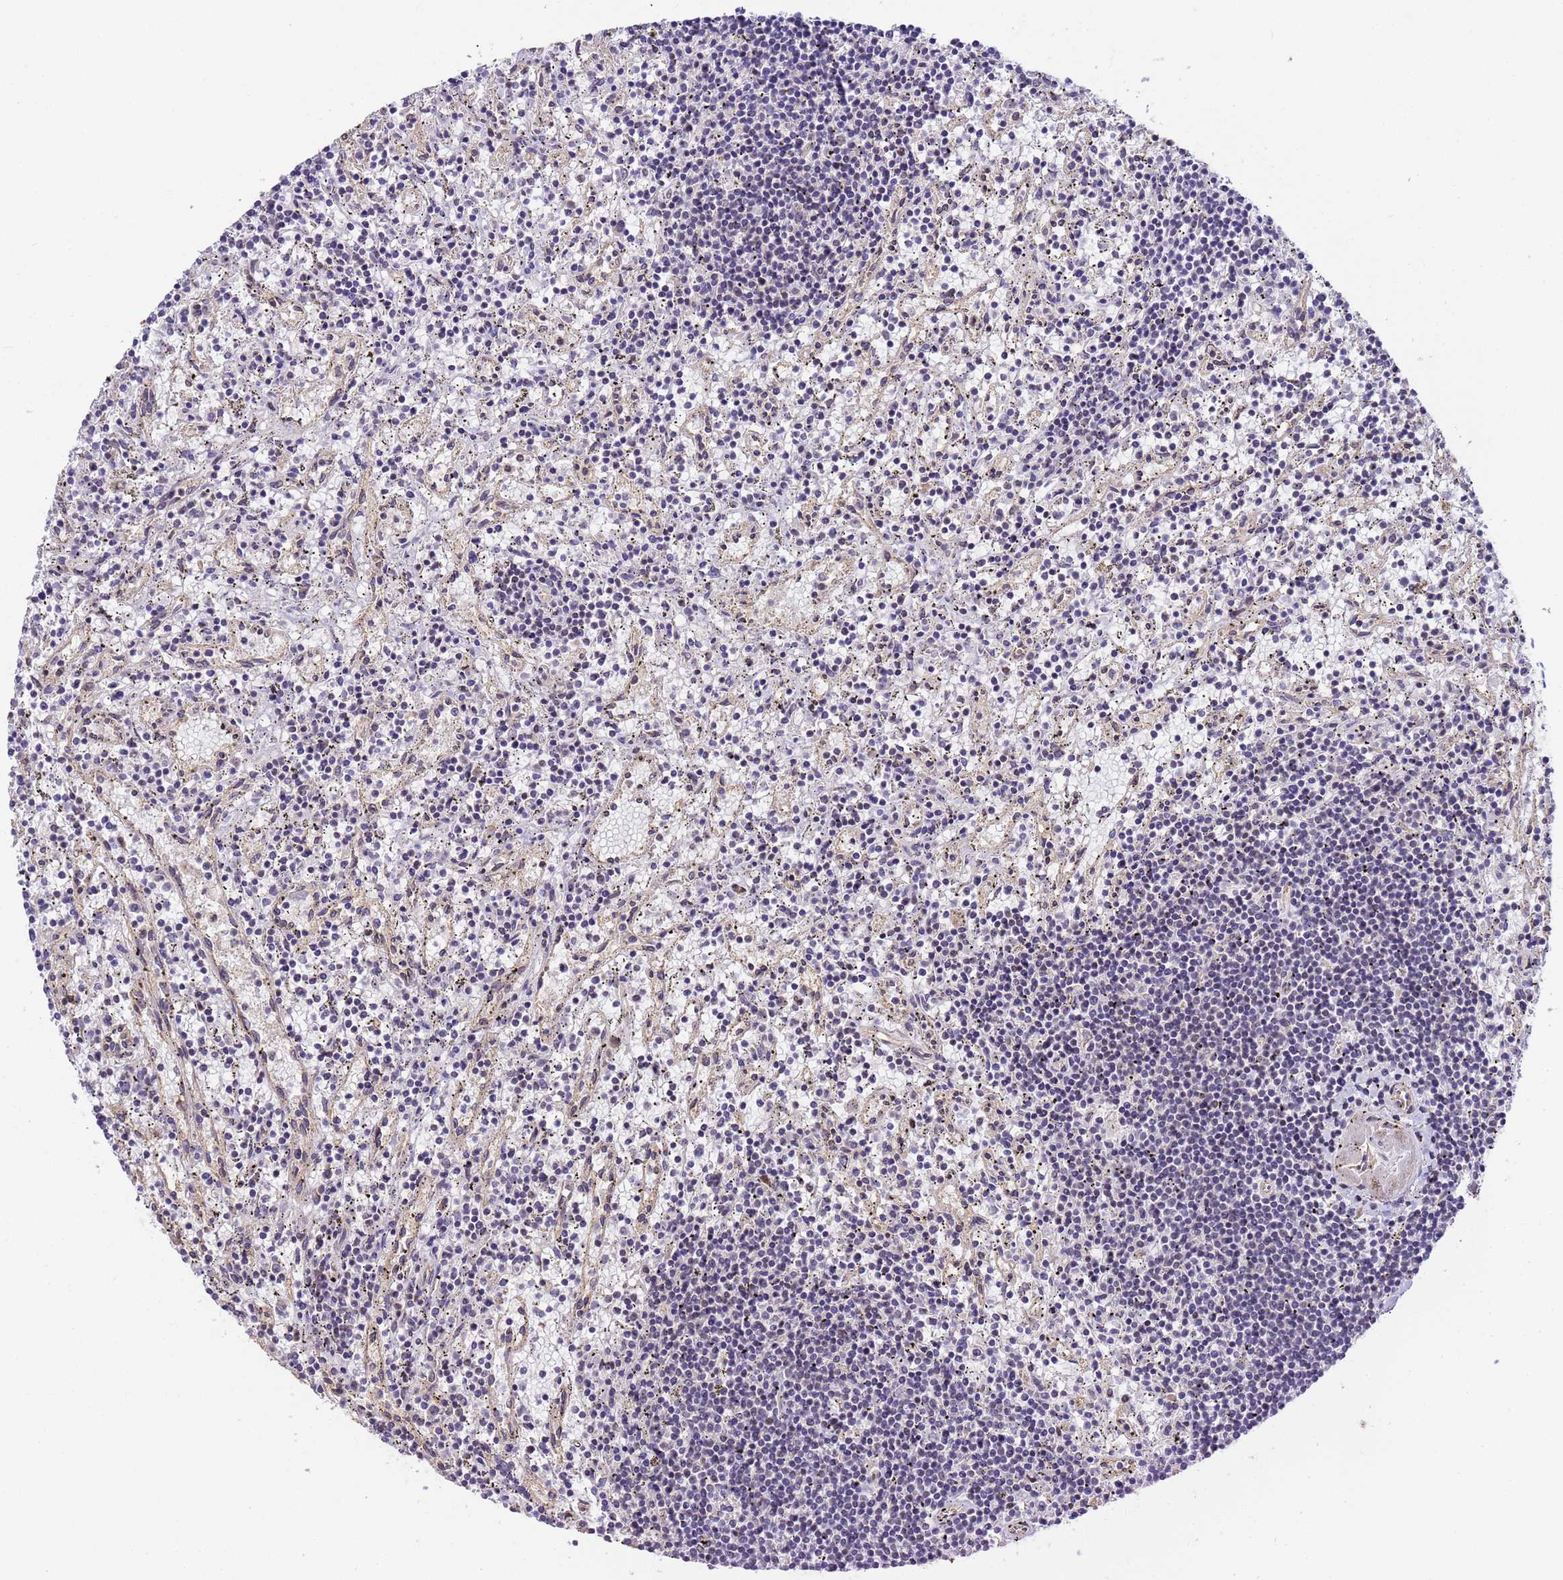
{"staining": {"intensity": "negative", "quantity": "none", "location": "none"}, "tissue": "lymphoma", "cell_type": "Tumor cells", "image_type": "cancer", "snomed": [{"axis": "morphology", "description": "Malignant lymphoma, non-Hodgkin's type, Low grade"}, {"axis": "topography", "description": "Spleen"}], "caption": "This is a photomicrograph of immunohistochemistry (IHC) staining of lymphoma, which shows no positivity in tumor cells.", "gene": "RAPGEF3", "patient": {"sex": "male", "age": 76}}